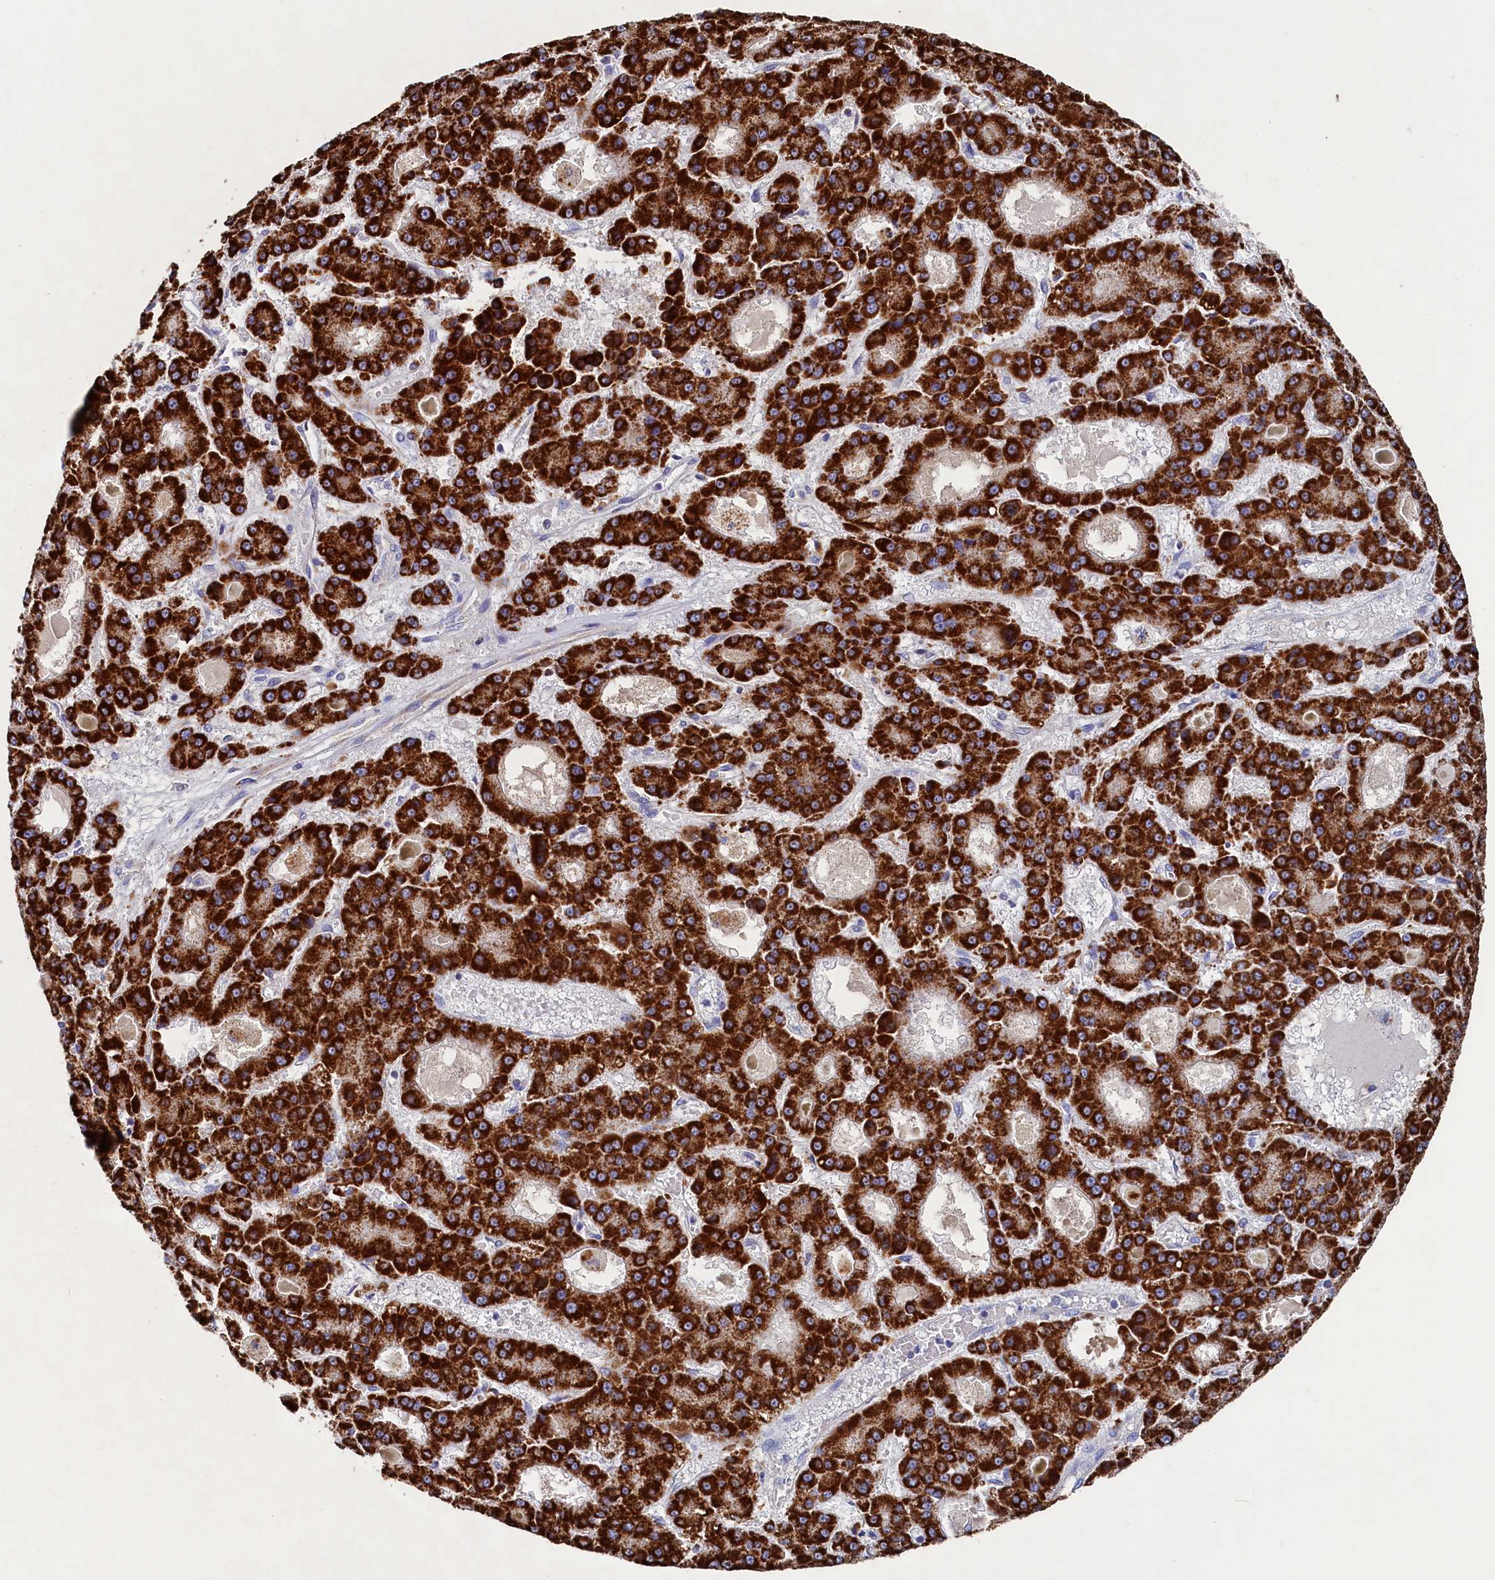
{"staining": {"intensity": "strong", "quantity": ">75%", "location": "cytoplasmic/membranous"}, "tissue": "liver cancer", "cell_type": "Tumor cells", "image_type": "cancer", "snomed": [{"axis": "morphology", "description": "Carcinoma, Hepatocellular, NOS"}, {"axis": "topography", "description": "Liver"}], "caption": "The image shows a brown stain indicating the presence of a protein in the cytoplasmic/membranous of tumor cells in liver cancer.", "gene": "MMAB", "patient": {"sex": "male", "age": 70}}